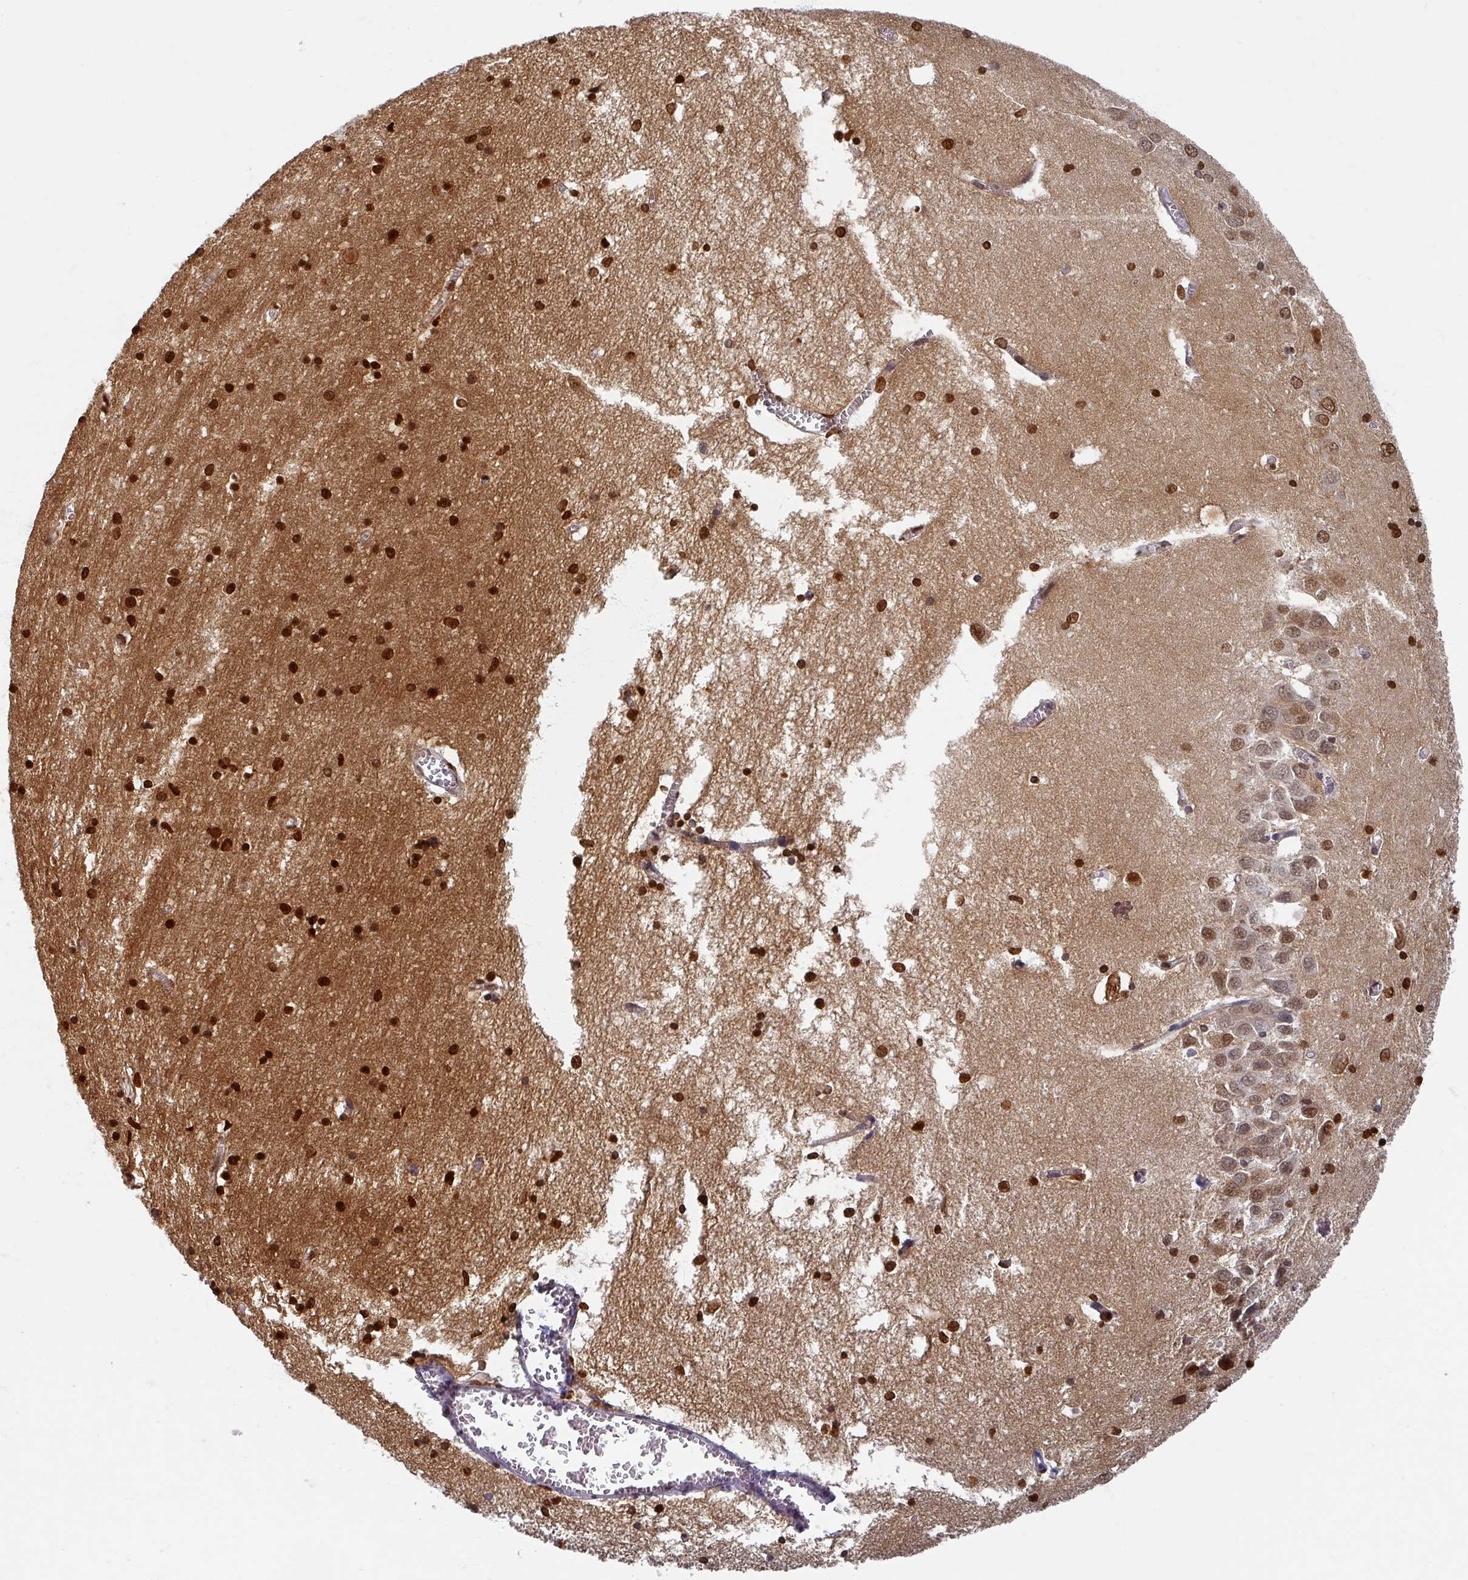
{"staining": {"intensity": "strong", "quantity": "25%-75%", "location": "nuclear"}, "tissue": "hippocampus", "cell_type": "Glial cells", "image_type": "normal", "snomed": [{"axis": "morphology", "description": "Normal tissue, NOS"}, {"axis": "topography", "description": "Hippocampus"}], "caption": "A histopathology image showing strong nuclear staining in about 25%-75% of glial cells in unremarkable hippocampus, as visualized by brown immunohistochemical staining.", "gene": "OMG", "patient": {"sex": "male", "age": 70}}